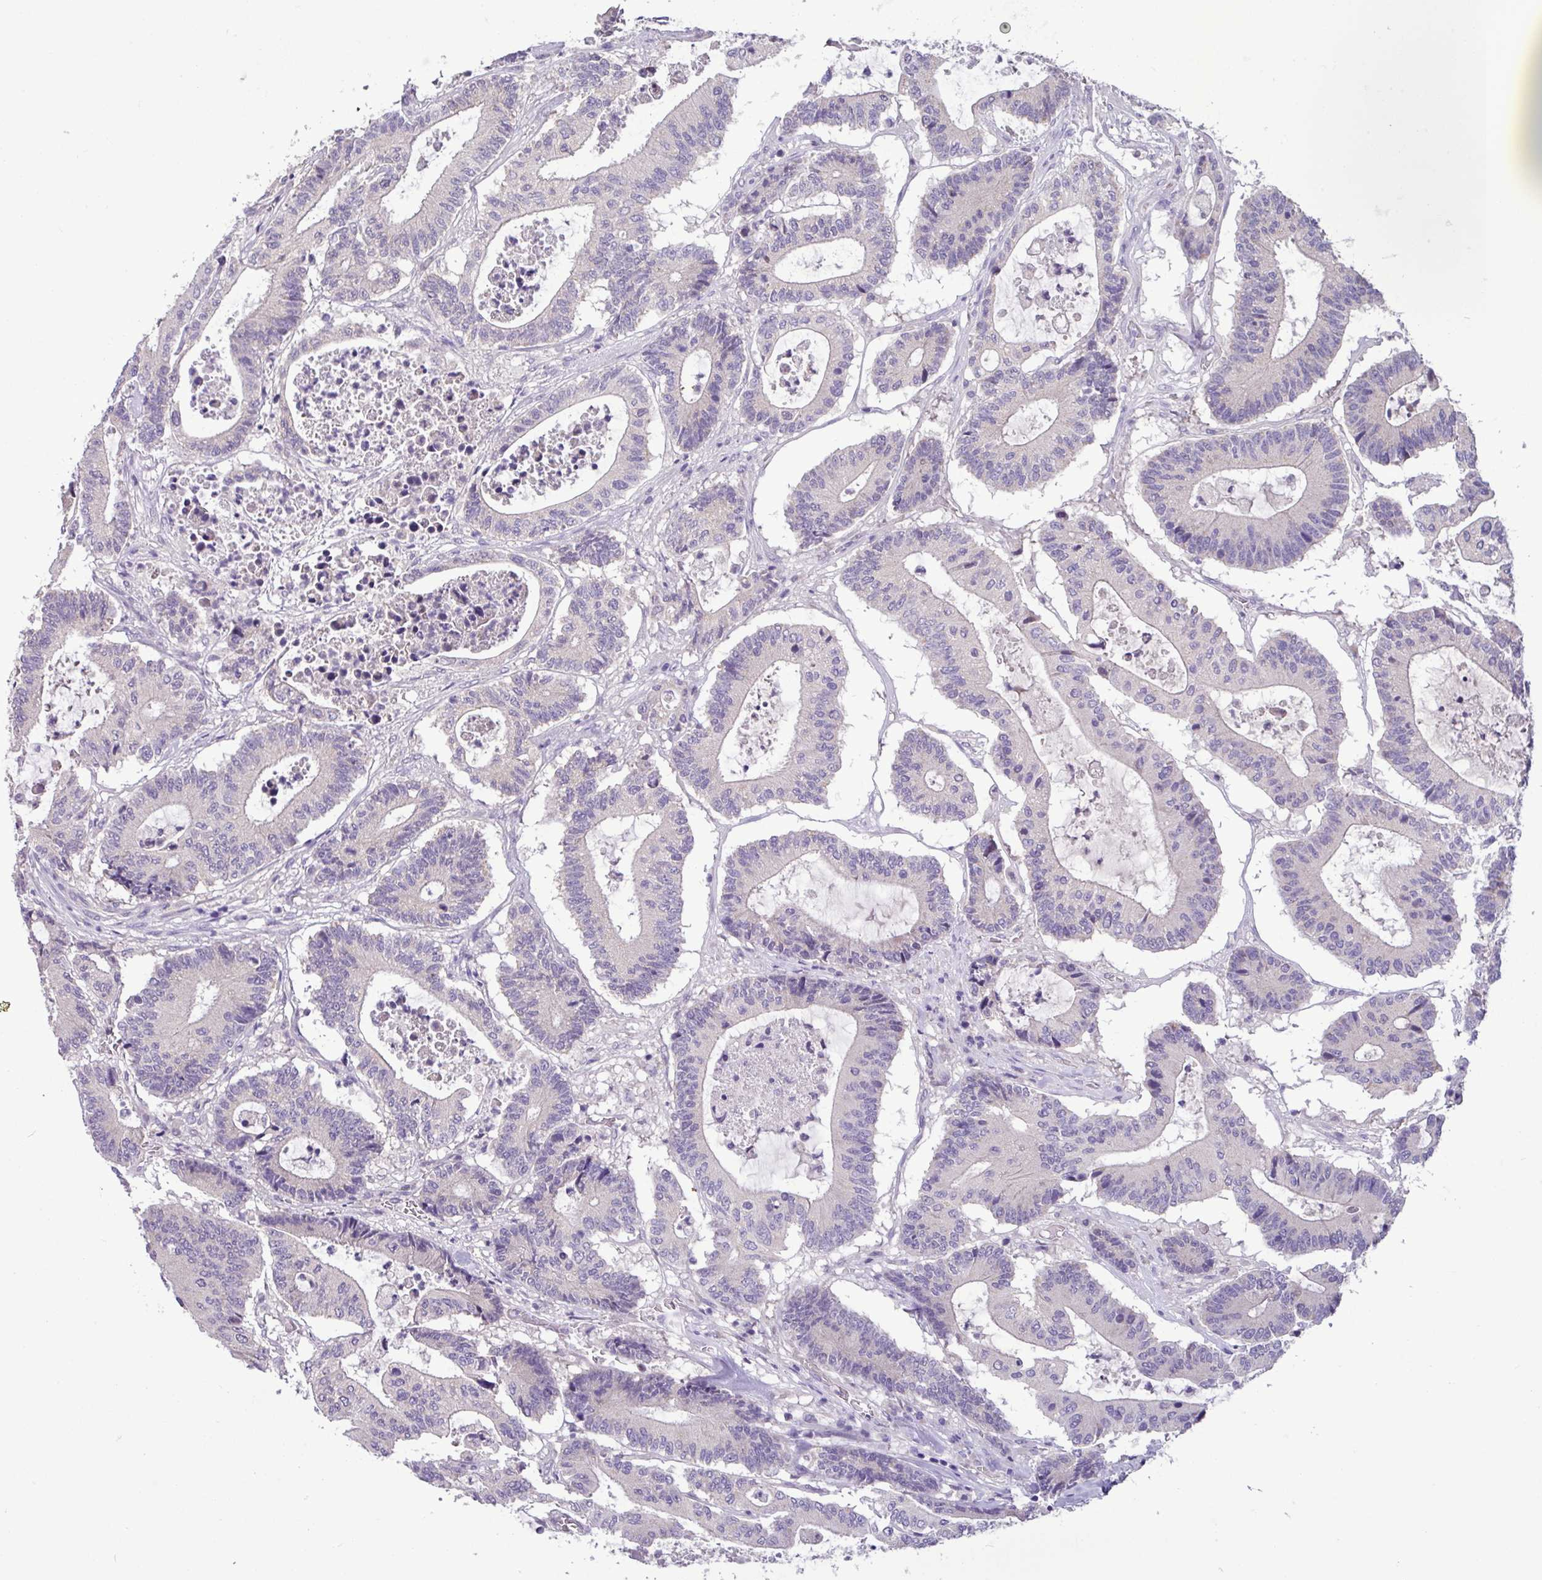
{"staining": {"intensity": "negative", "quantity": "none", "location": "none"}, "tissue": "colorectal cancer", "cell_type": "Tumor cells", "image_type": "cancer", "snomed": [{"axis": "morphology", "description": "Adenocarcinoma, NOS"}, {"axis": "topography", "description": "Colon"}], "caption": "Immunohistochemical staining of colorectal cancer (adenocarcinoma) exhibits no significant expression in tumor cells.", "gene": "PAX8", "patient": {"sex": "female", "age": 84}}